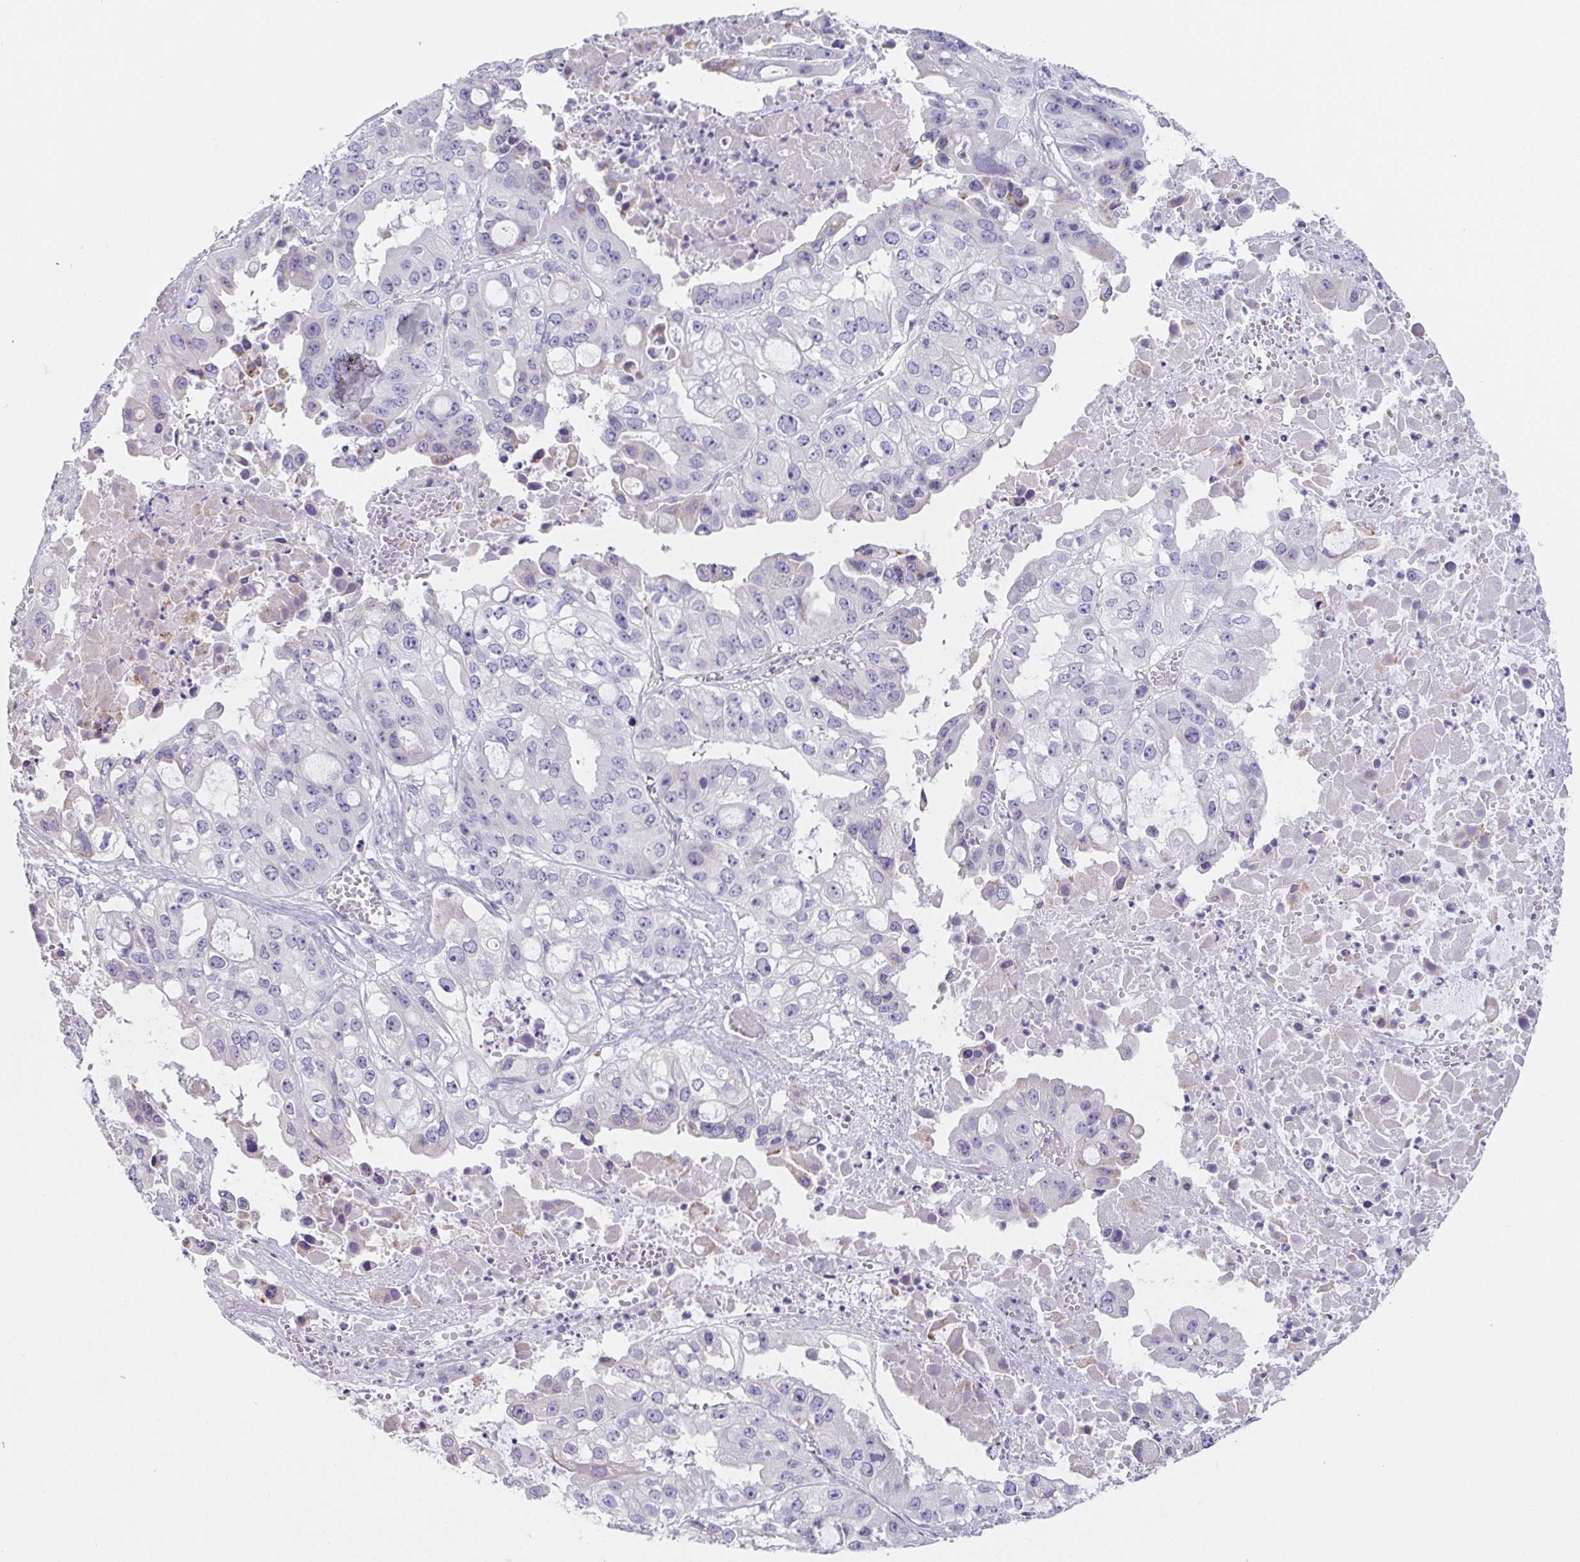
{"staining": {"intensity": "negative", "quantity": "none", "location": "none"}, "tissue": "ovarian cancer", "cell_type": "Tumor cells", "image_type": "cancer", "snomed": [{"axis": "morphology", "description": "Cystadenocarcinoma, serous, NOS"}, {"axis": "topography", "description": "Ovary"}], "caption": "DAB (3,3'-diaminobenzidine) immunohistochemical staining of human ovarian cancer demonstrates no significant staining in tumor cells.", "gene": "HDGFL1", "patient": {"sex": "female", "age": 56}}